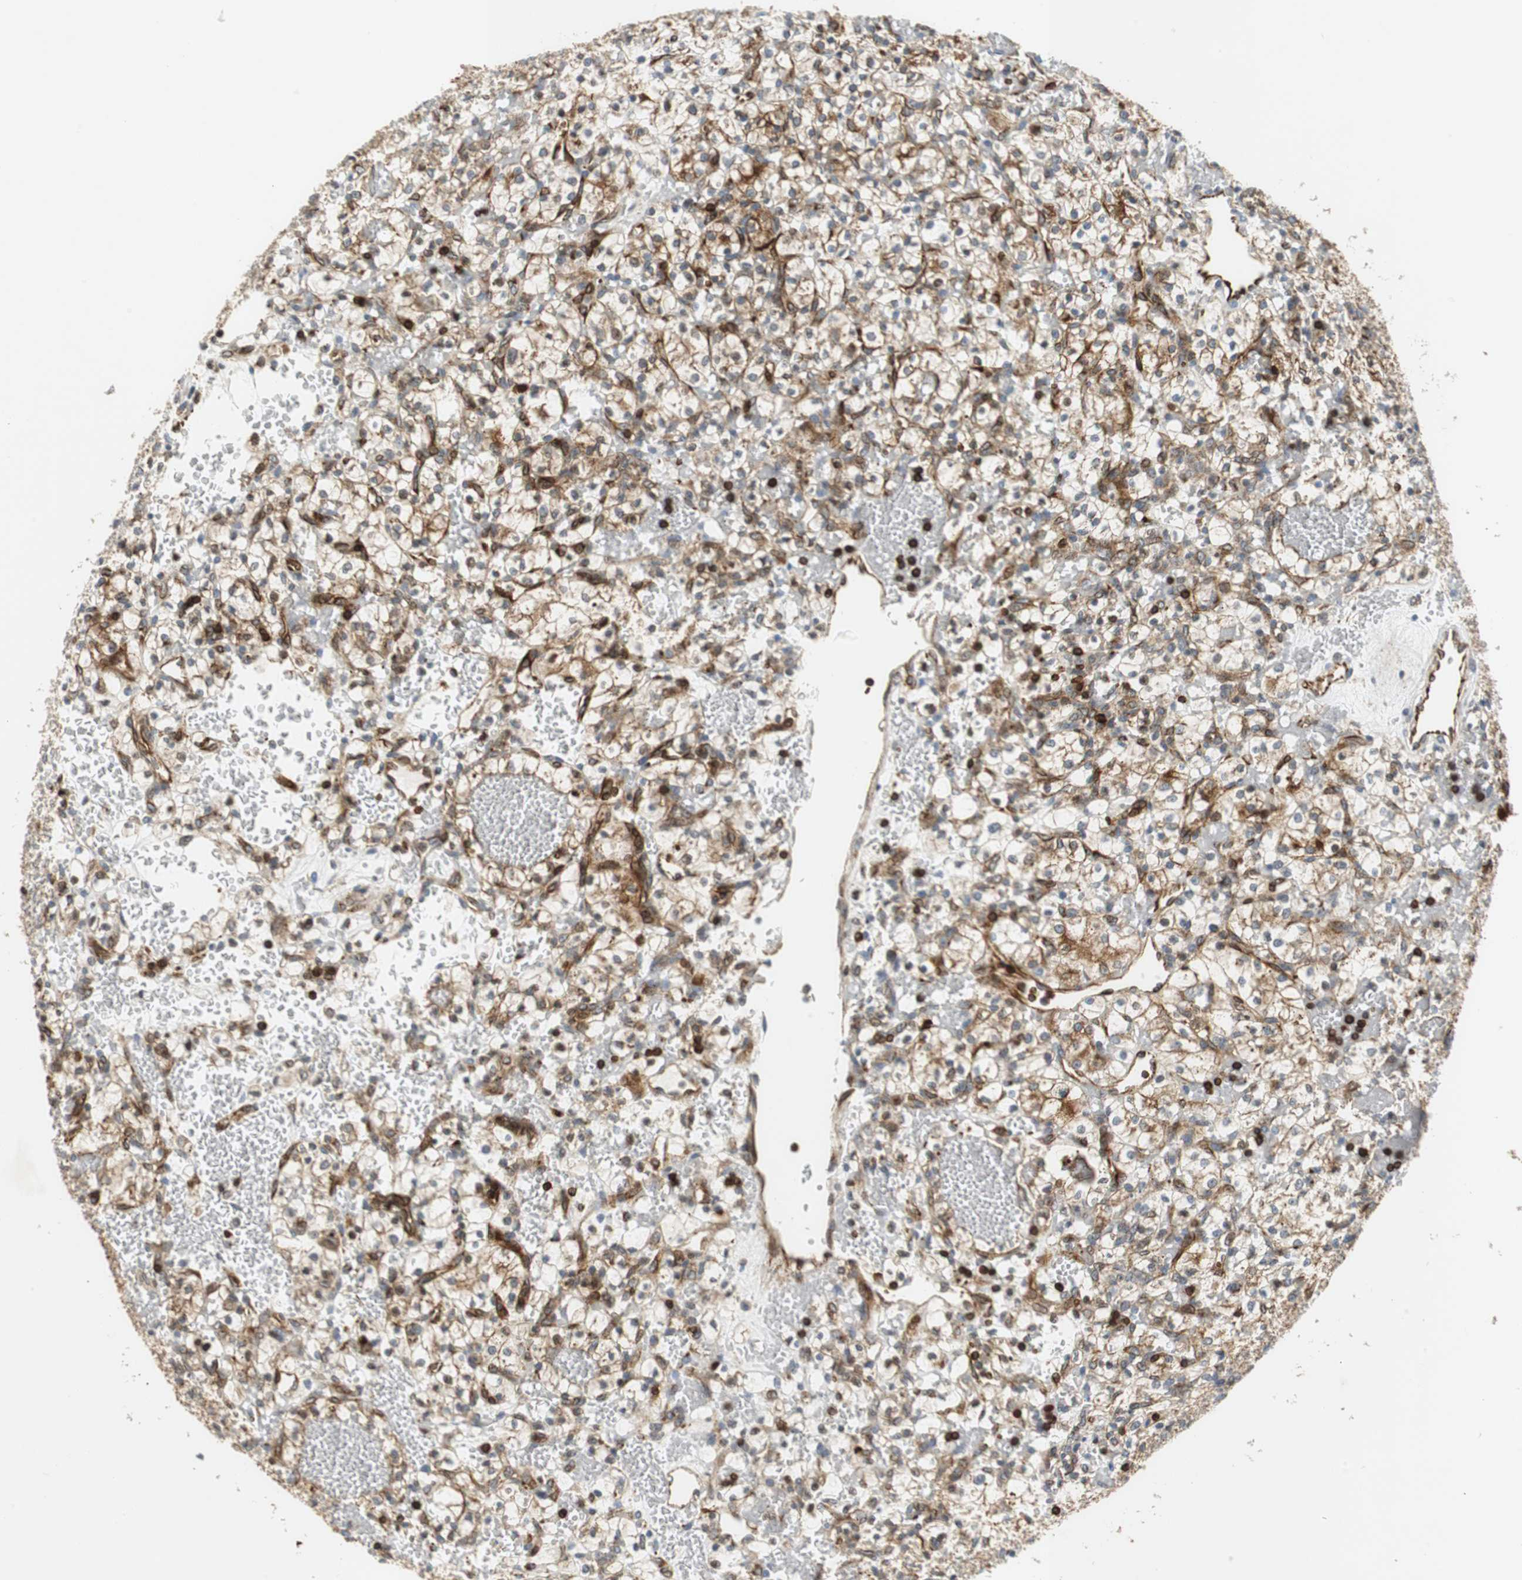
{"staining": {"intensity": "strong", "quantity": ">75%", "location": "cytoplasmic/membranous"}, "tissue": "renal cancer", "cell_type": "Tumor cells", "image_type": "cancer", "snomed": [{"axis": "morphology", "description": "Adenocarcinoma, NOS"}, {"axis": "topography", "description": "Kidney"}], "caption": "Immunohistochemical staining of renal cancer shows high levels of strong cytoplasmic/membranous protein positivity in about >75% of tumor cells.", "gene": "TUBA4A", "patient": {"sex": "female", "age": 60}}